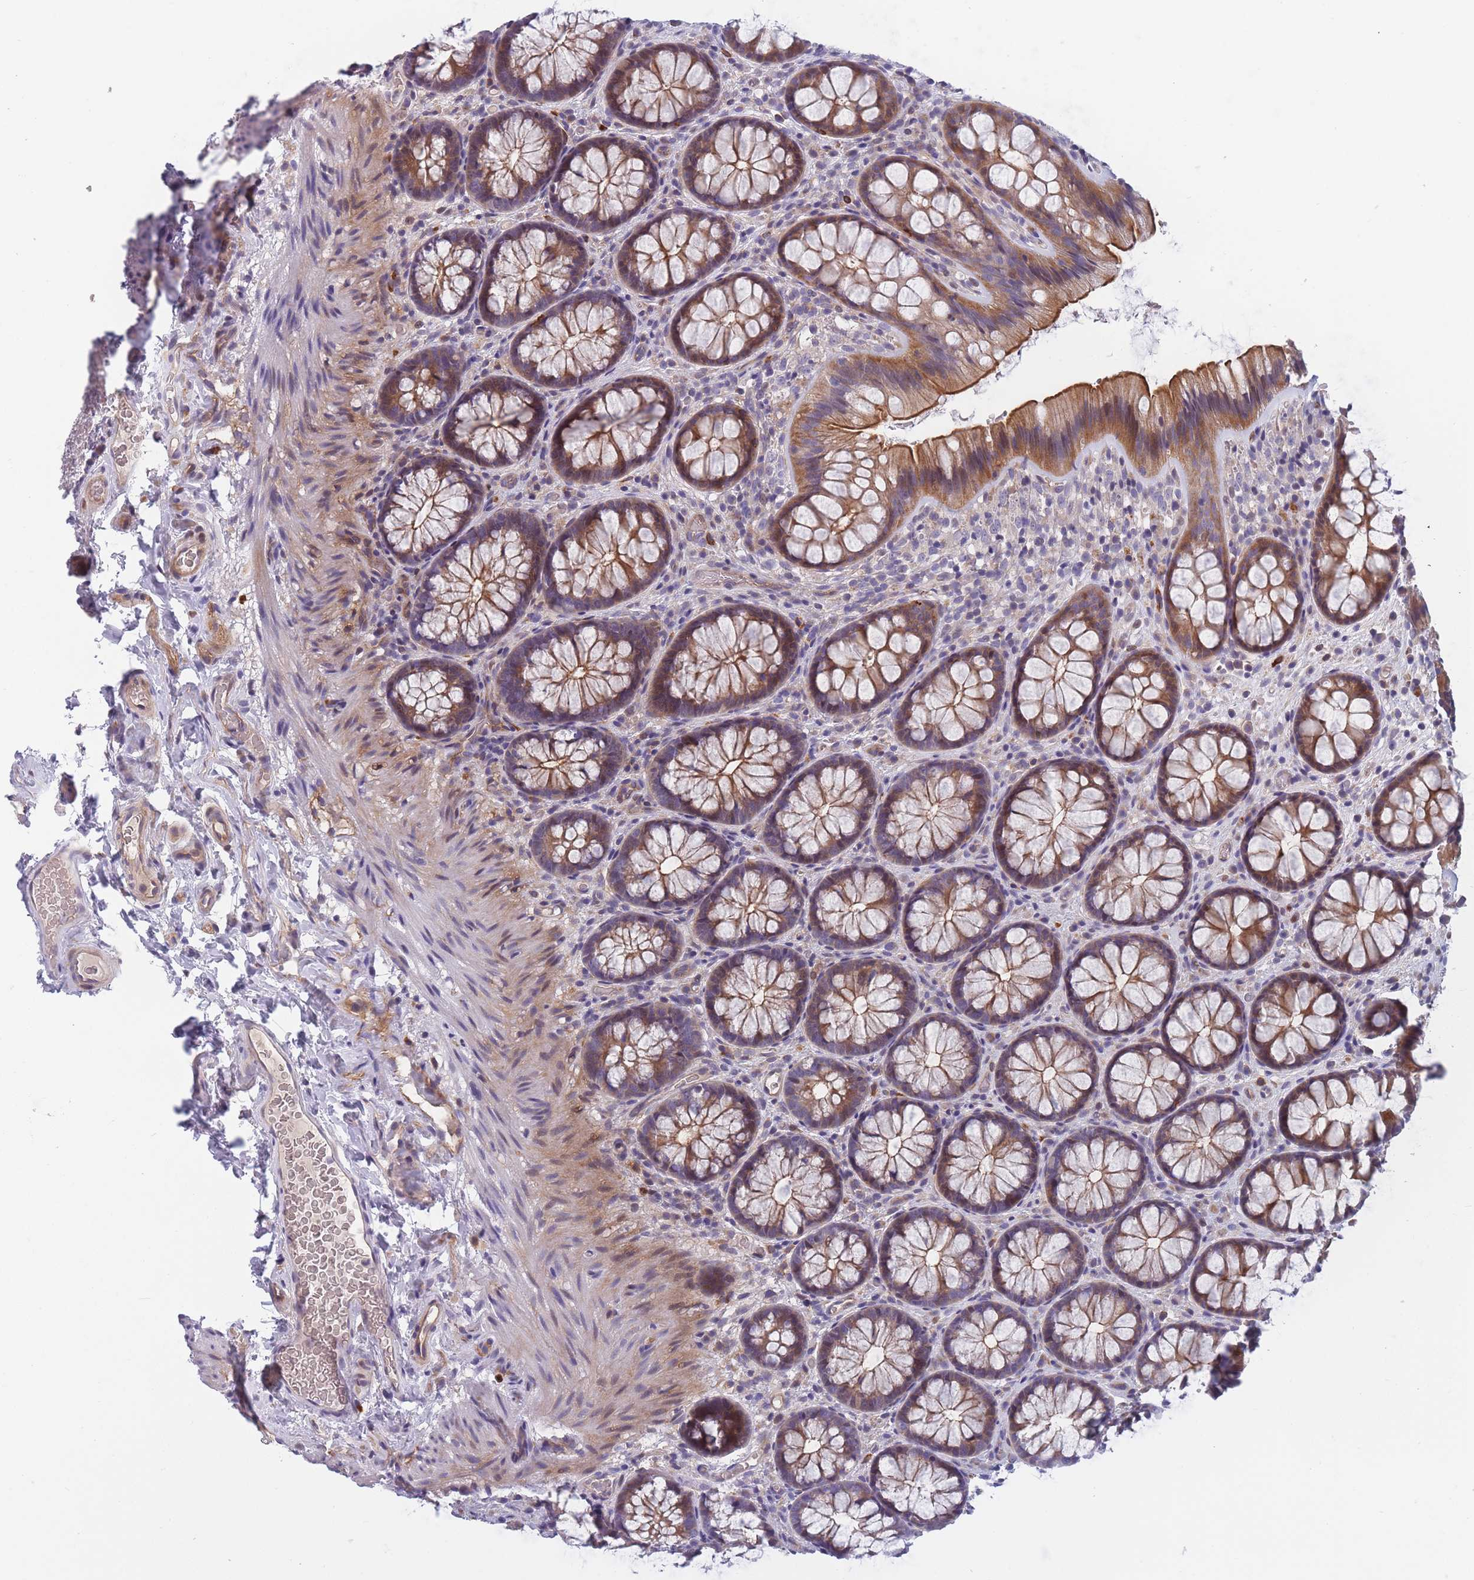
{"staining": {"intensity": "moderate", "quantity": ">75%", "location": "cytoplasmic/membranous"}, "tissue": "colon", "cell_type": "Endothelial cells", "image_type": "normal", "snomed": [{"axis": "morphology", "description": "Normal tissue, NOS"}, {"axis": "topography", "description": "Colon"}], "caption": "Immunohistochemistry staining of normal colon, which reveals medium levels of moderate cytoplasmic/membranous staining in approximately >75% of endothelial cells indicating moderate cytoplasmic/membranous protein expression. The staining was performed using DAB (3,3'-diaminobenzidine) (brown) for protein detection and nuclei were counterstained in hematoxylin (blue).", "gene": "FAM83F", "patient": {"sex": "male", "age": 46}}